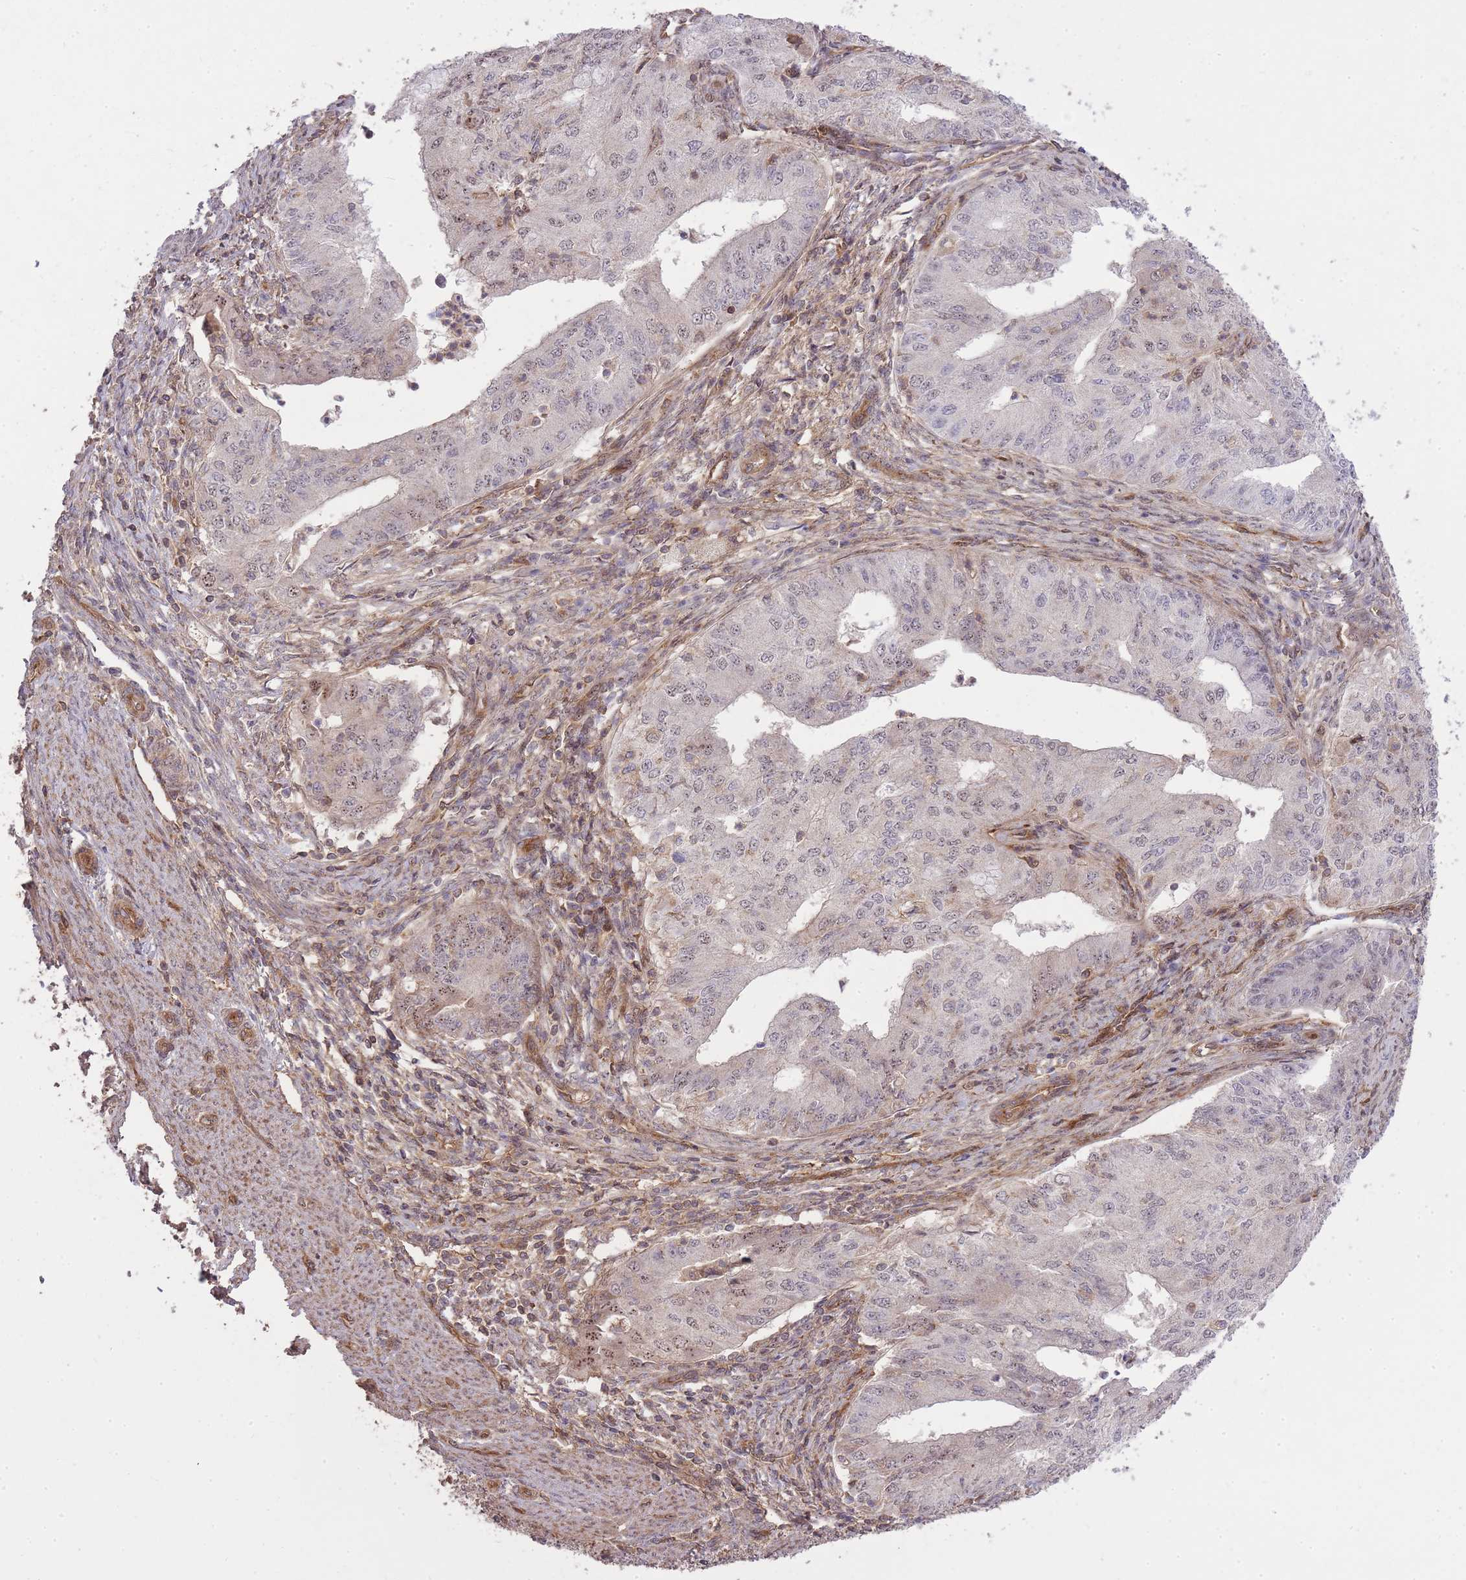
{"staining": {"intensity": "weak", "quantity": "<25%", "location": "nuclear"}, "tissue": "endometrial cancer", "cell_type": "Tumor cells", "image_type": "cancer", "snomed": [{"axis": "morphology", "description": "Adenocarcinoma, NOS"}, {"axis": "topography", "description": "Endometrium"}], "caption": "Image shows no significant protein positivity in tumor cells of endometrial cancer. The staining is performed using DAB brown chromogen with nuclei counter-stained in using hematoxylin.", "gene": "PLD1", "patient": {"sex": "female", "age": 50}}